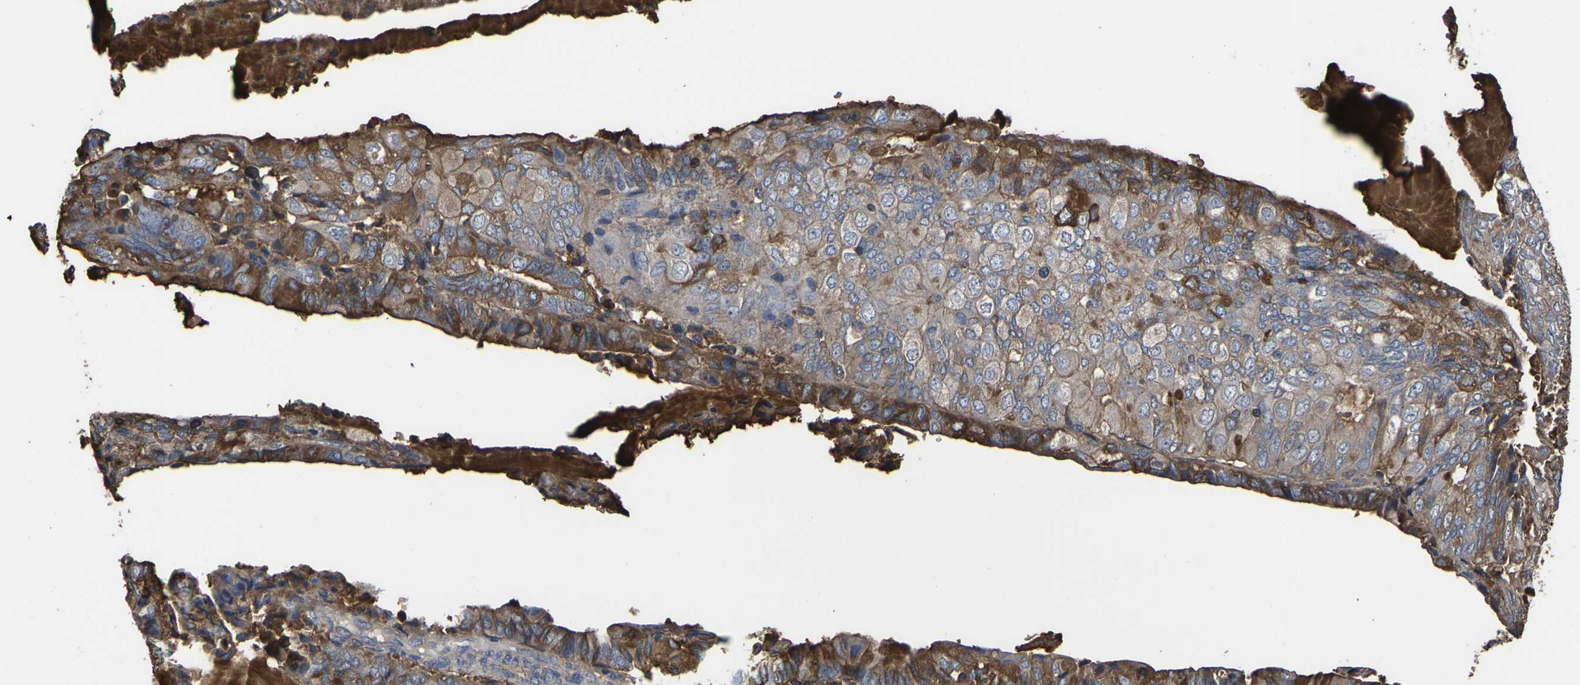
{"staining": {"intensity": "moderate", "quantity": ">75%", "location": "cytoplasmic/membranous"}, "tissue": "endometrial cancer", "cell_type": "Tumor cells", "image_type": "cancer", "snomed": [{"axis": "morphology", "description": "Adenocarcinoma, NOS"}, {"axis": "topography", "description": "Endometrium"}], "caption": "Protein expression analysis of endometrial cancer exhibits moderate cytoplasmic/membranous positivity in about >75% of tumor cells.", "gene": "HSPG2", "patient": {"sex": "female", "age": 81}}